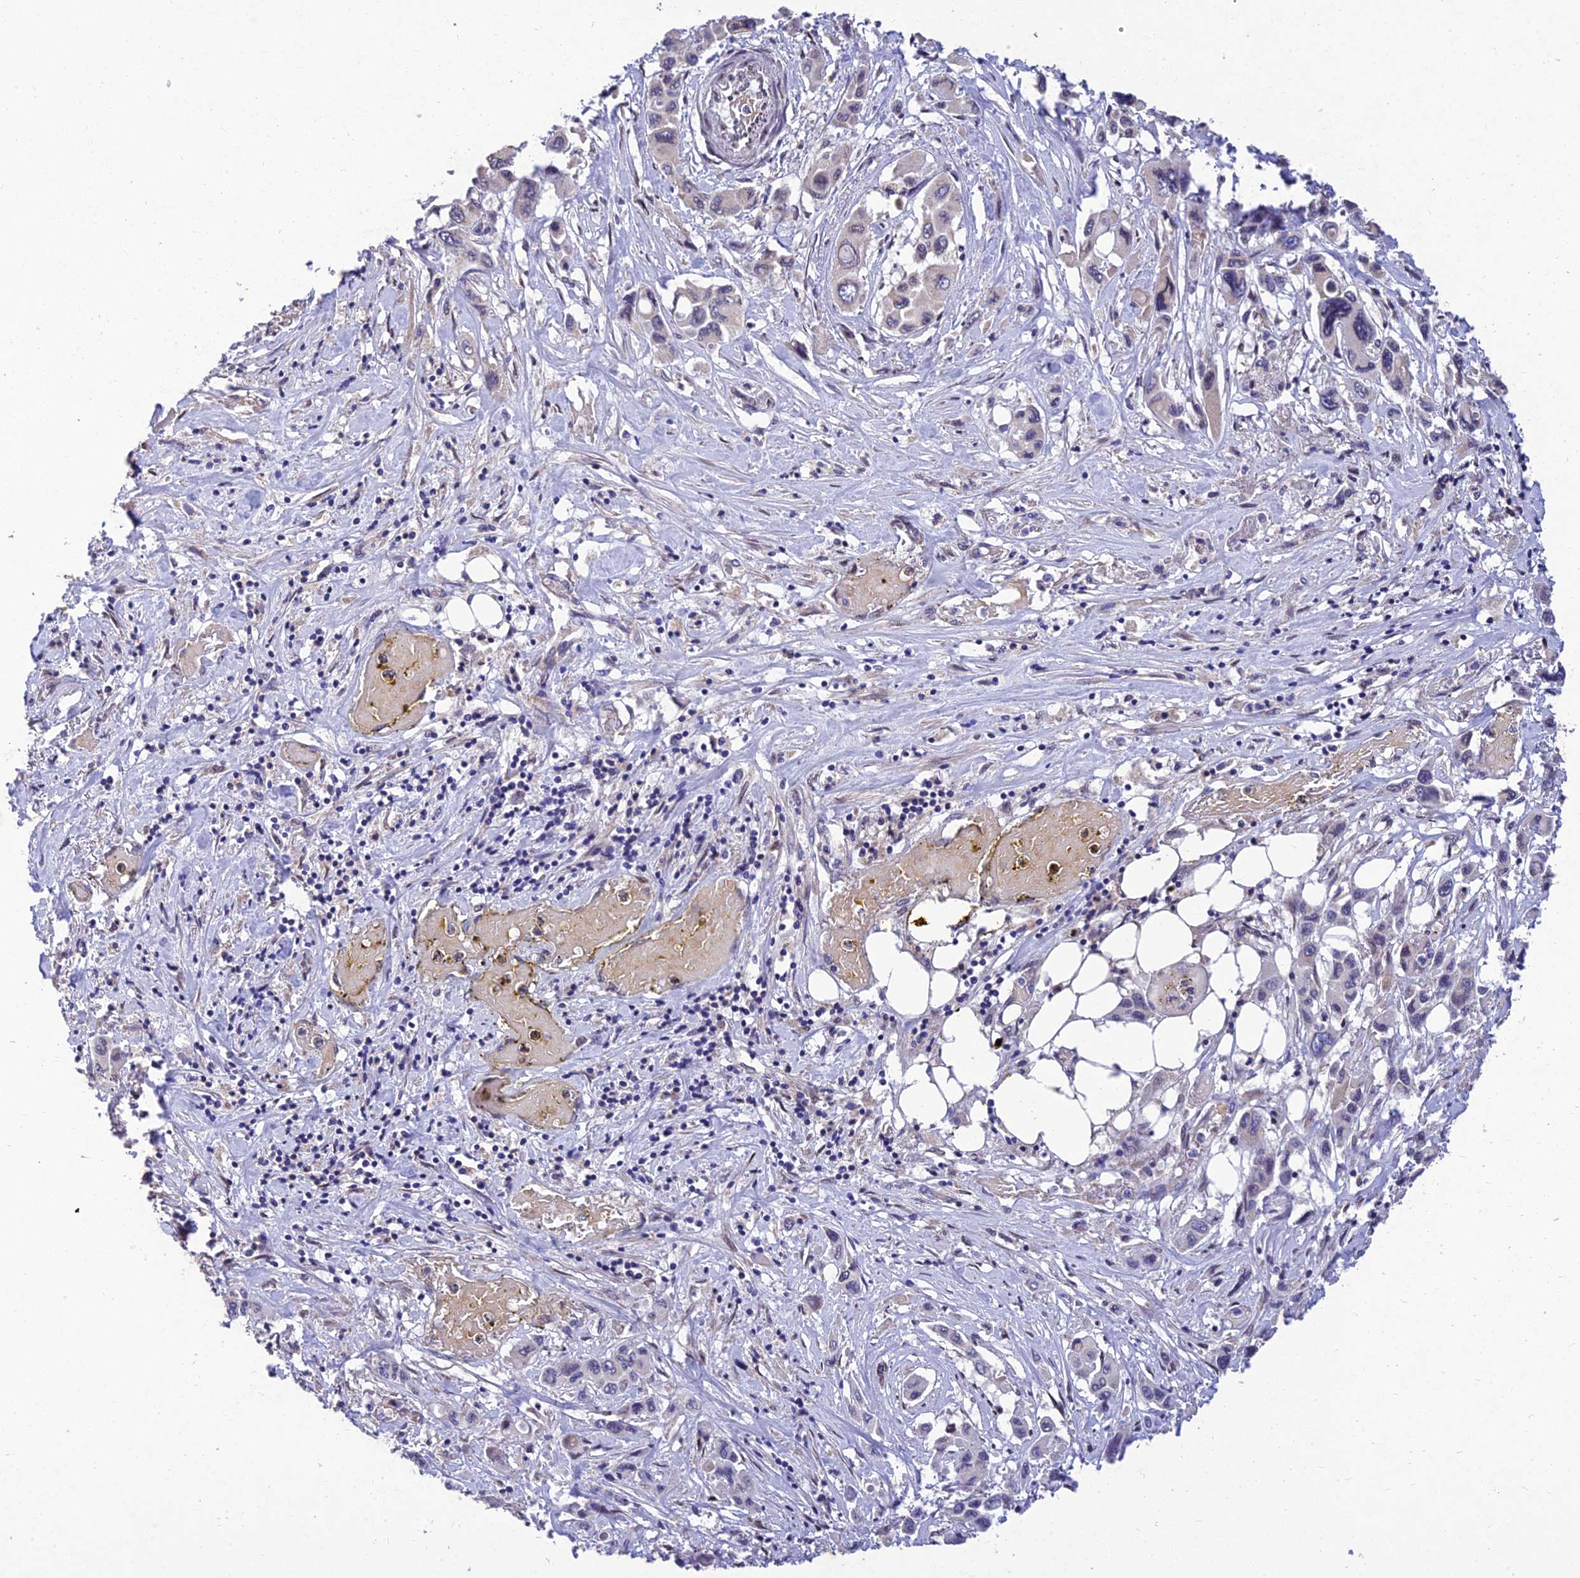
{"staining": {"intensity": "negative", "quantity": "none", "location": "none"}, "tissue": "pancreatic cancer", "cell_type": "Tumor cells", "image_type": "cancer", "snomed": [{"axis": "morphology", "description": "Adenocarcinoma, NOS"}, {"axis": "topography", "description": "Pancreas"}], "caption": "A photomicrograph of pancreatic adenocarcinoma stained for a protein reveals no brown staining in tumor cells. (DAB (3,3'-diaminobenzidine) immunohistochemistry (IHC), high magnification).", "gene": "MGAT2", "patient": {"sex": "male", "age": 92}}